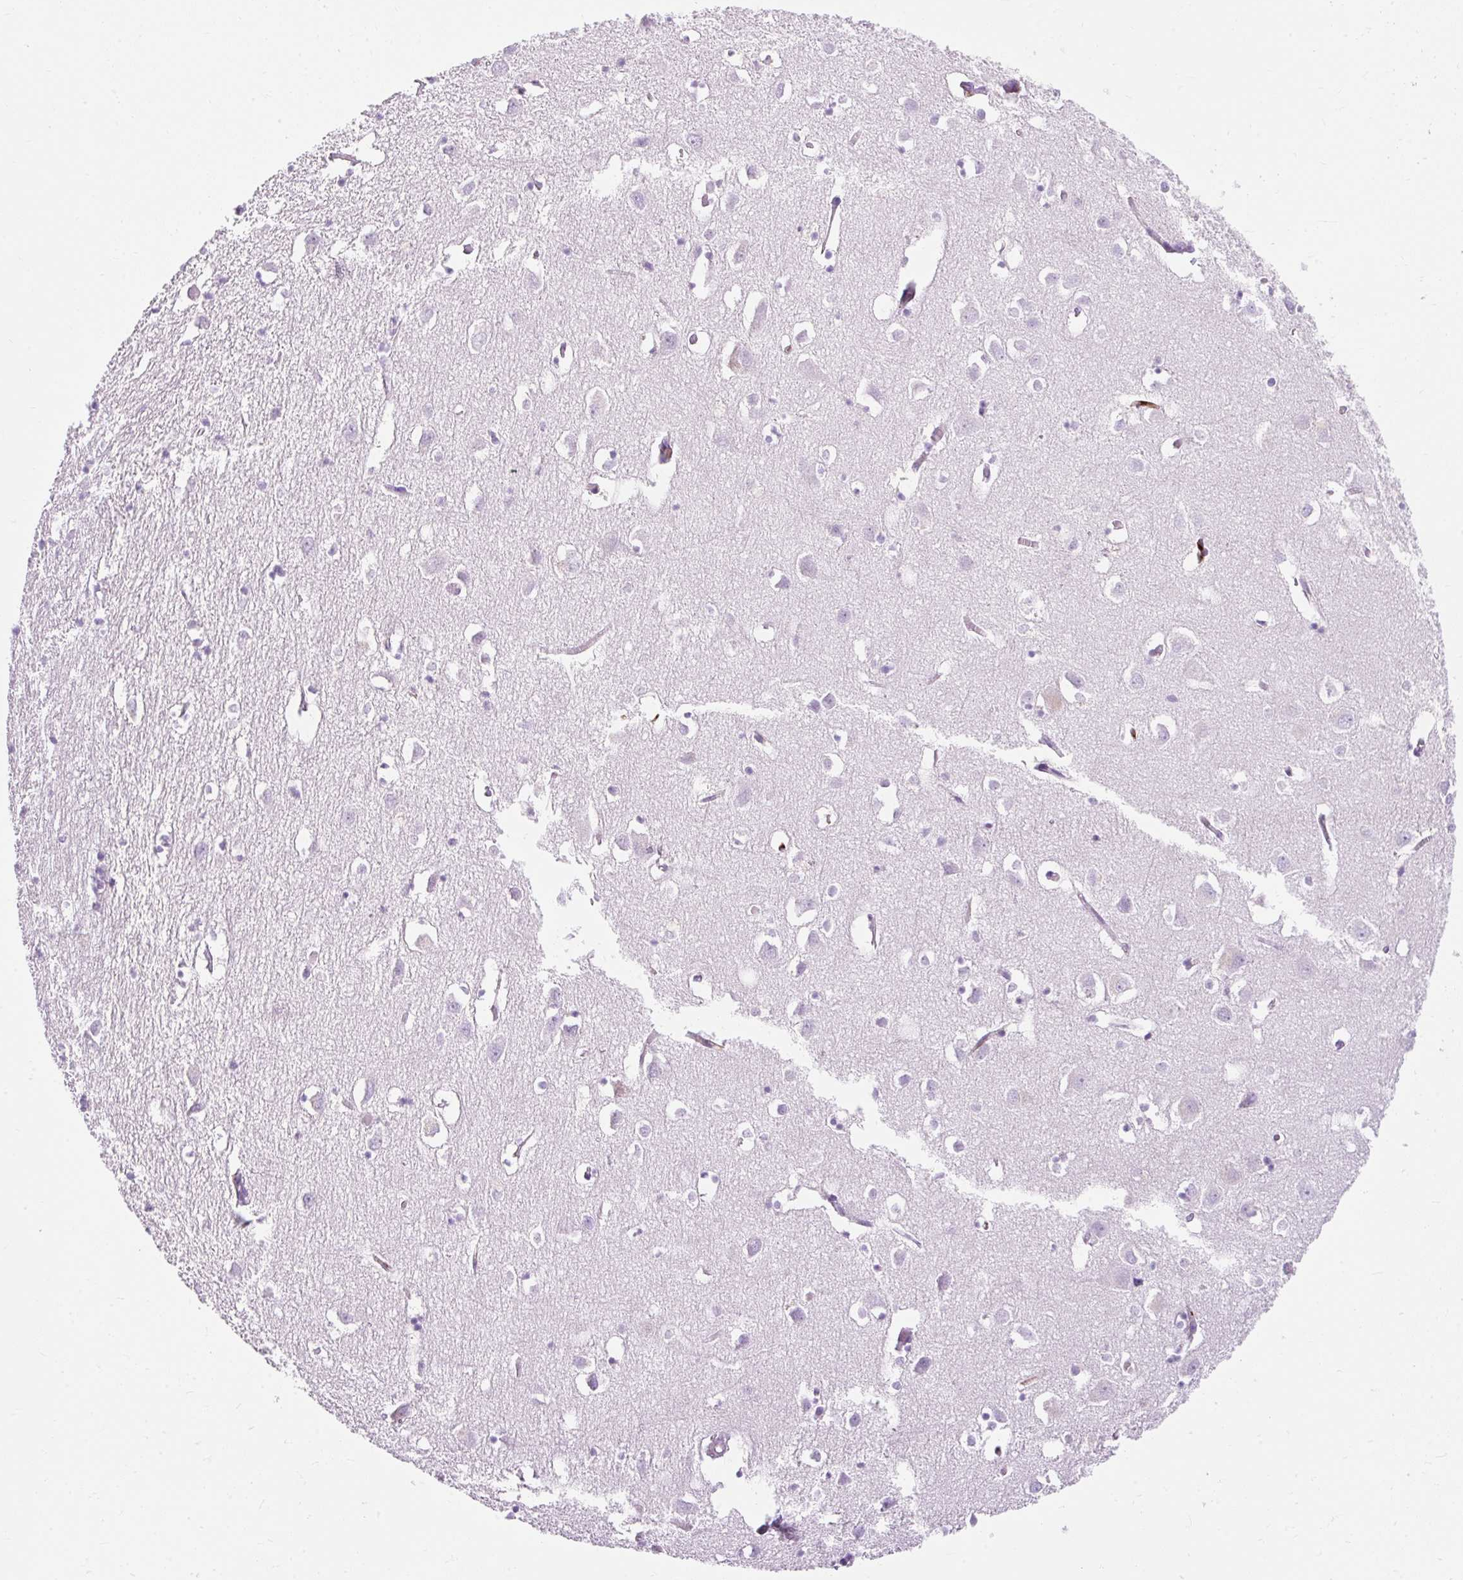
{"staining": {"intensity": "moderate", "quantity": "25%-75%", "location": "cytoplasmic/membranous"}, "tissue": "cerebral cortex", "cell_type": "Endothelial cells", "image_type": "normal", "snomed": [{"axis": "morphology", "description": "Normal tissue, NOS"}, {"axis": "topography", "description": "Cerebral cortex"}], "caption": "Protein positivity by immunohistochemistry (IHC) demonstrates moderate cytoplasmic/membranous expression in approximately 25%-75% of endothelial cells in benign cerebral cortex. (Brightfield microscopy of DAB IHC at high magnification).", "gene": "APOC2", "patient": {"sex": "male", "age": 70}}